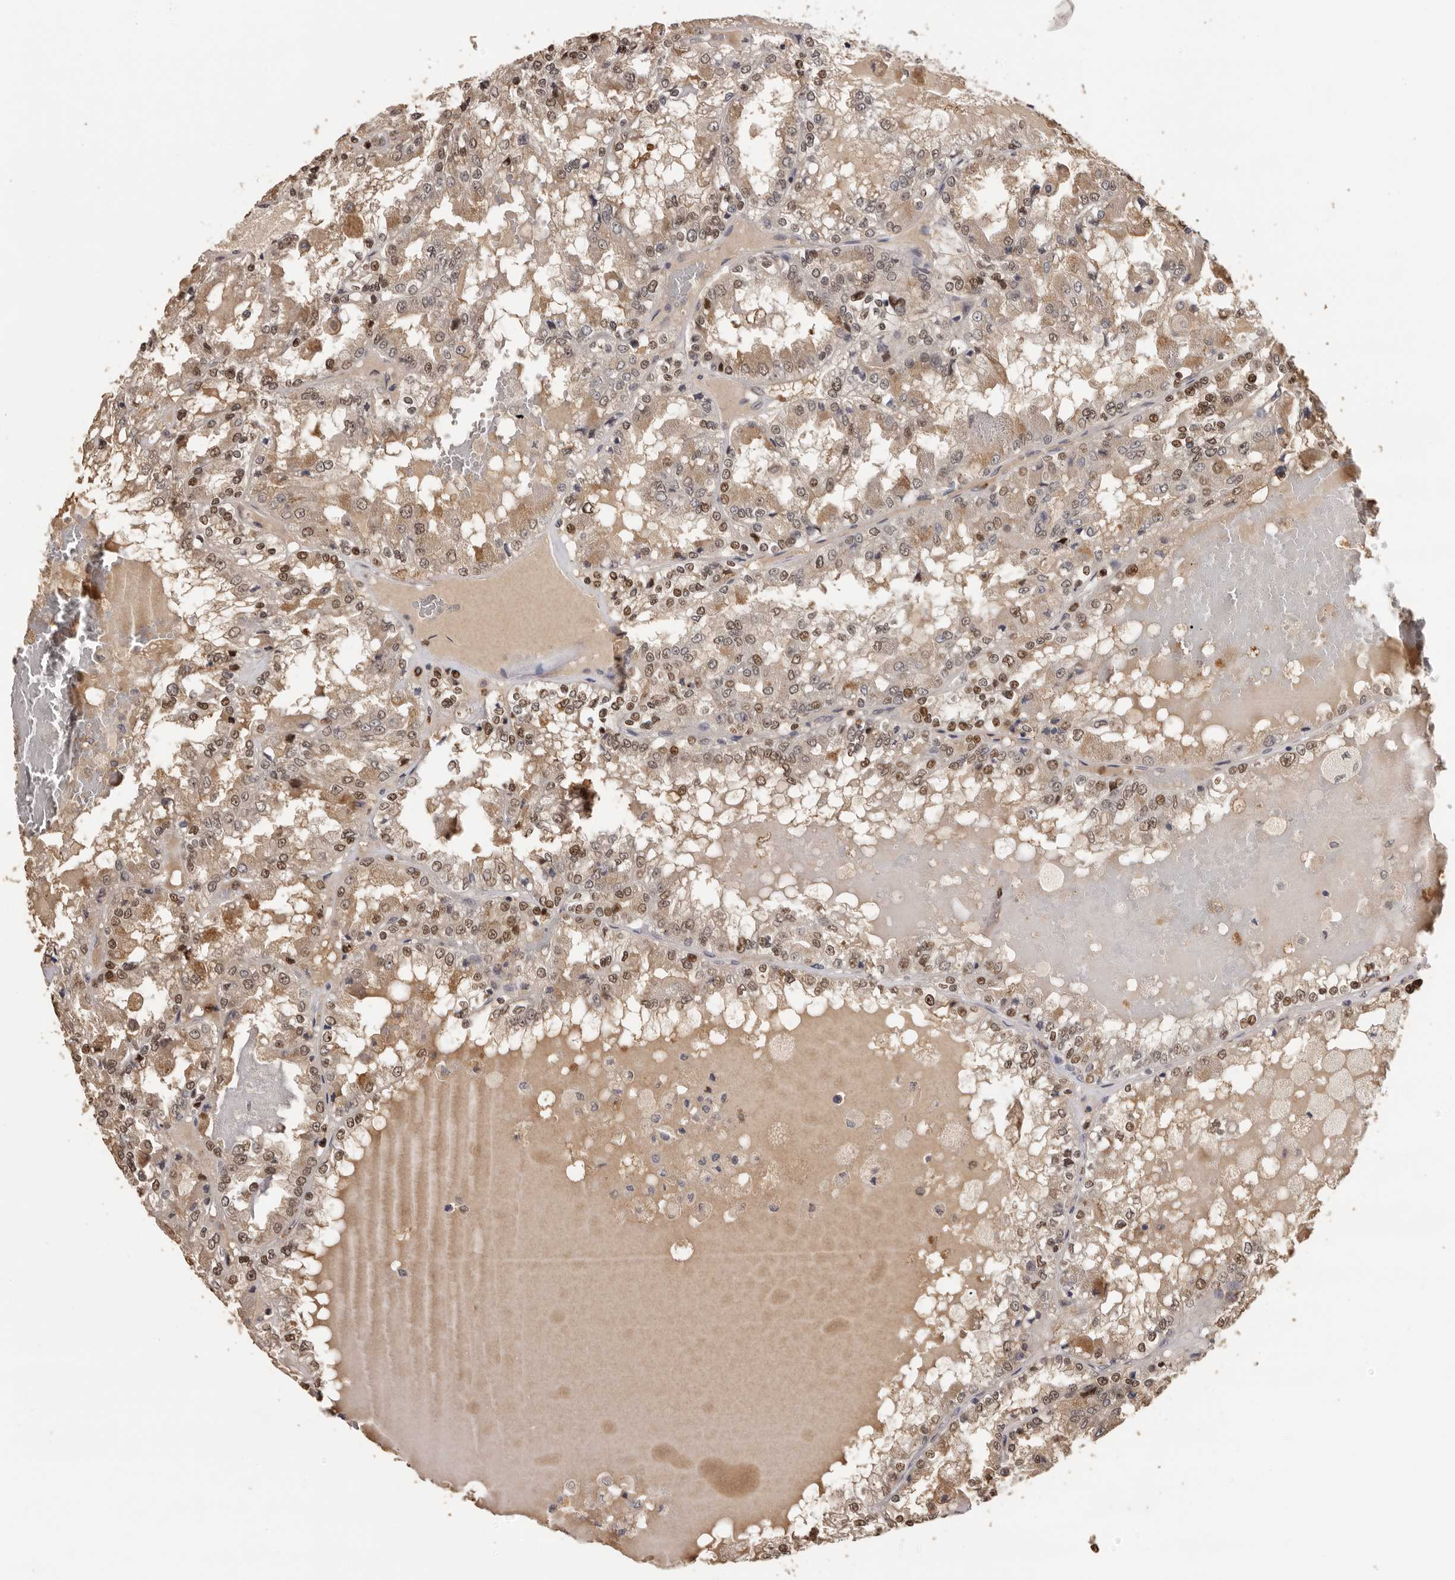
{"staining": {"intensity": "moderate", "quantity": ">75%", "location": "cytoplasmic/membranous,nuclear"}, "tissue": "renal cancer", "cell_type": "Tumor cells", "image_type": "cancer", "snomed": [{"axis": "morphology", "description": "Adenocarcinoma, NOS"}, {"axis": "topography", "description": "Kidney"}], "caption": "Brown immunohistochemical staining in adenocarcinoma (renal) displays moderate cytoplasmic/membranous and nuclear staining in about >75% of tumor cells.", "gene": "KIF2B", "patient": {"sex": "female", "age": 56}}